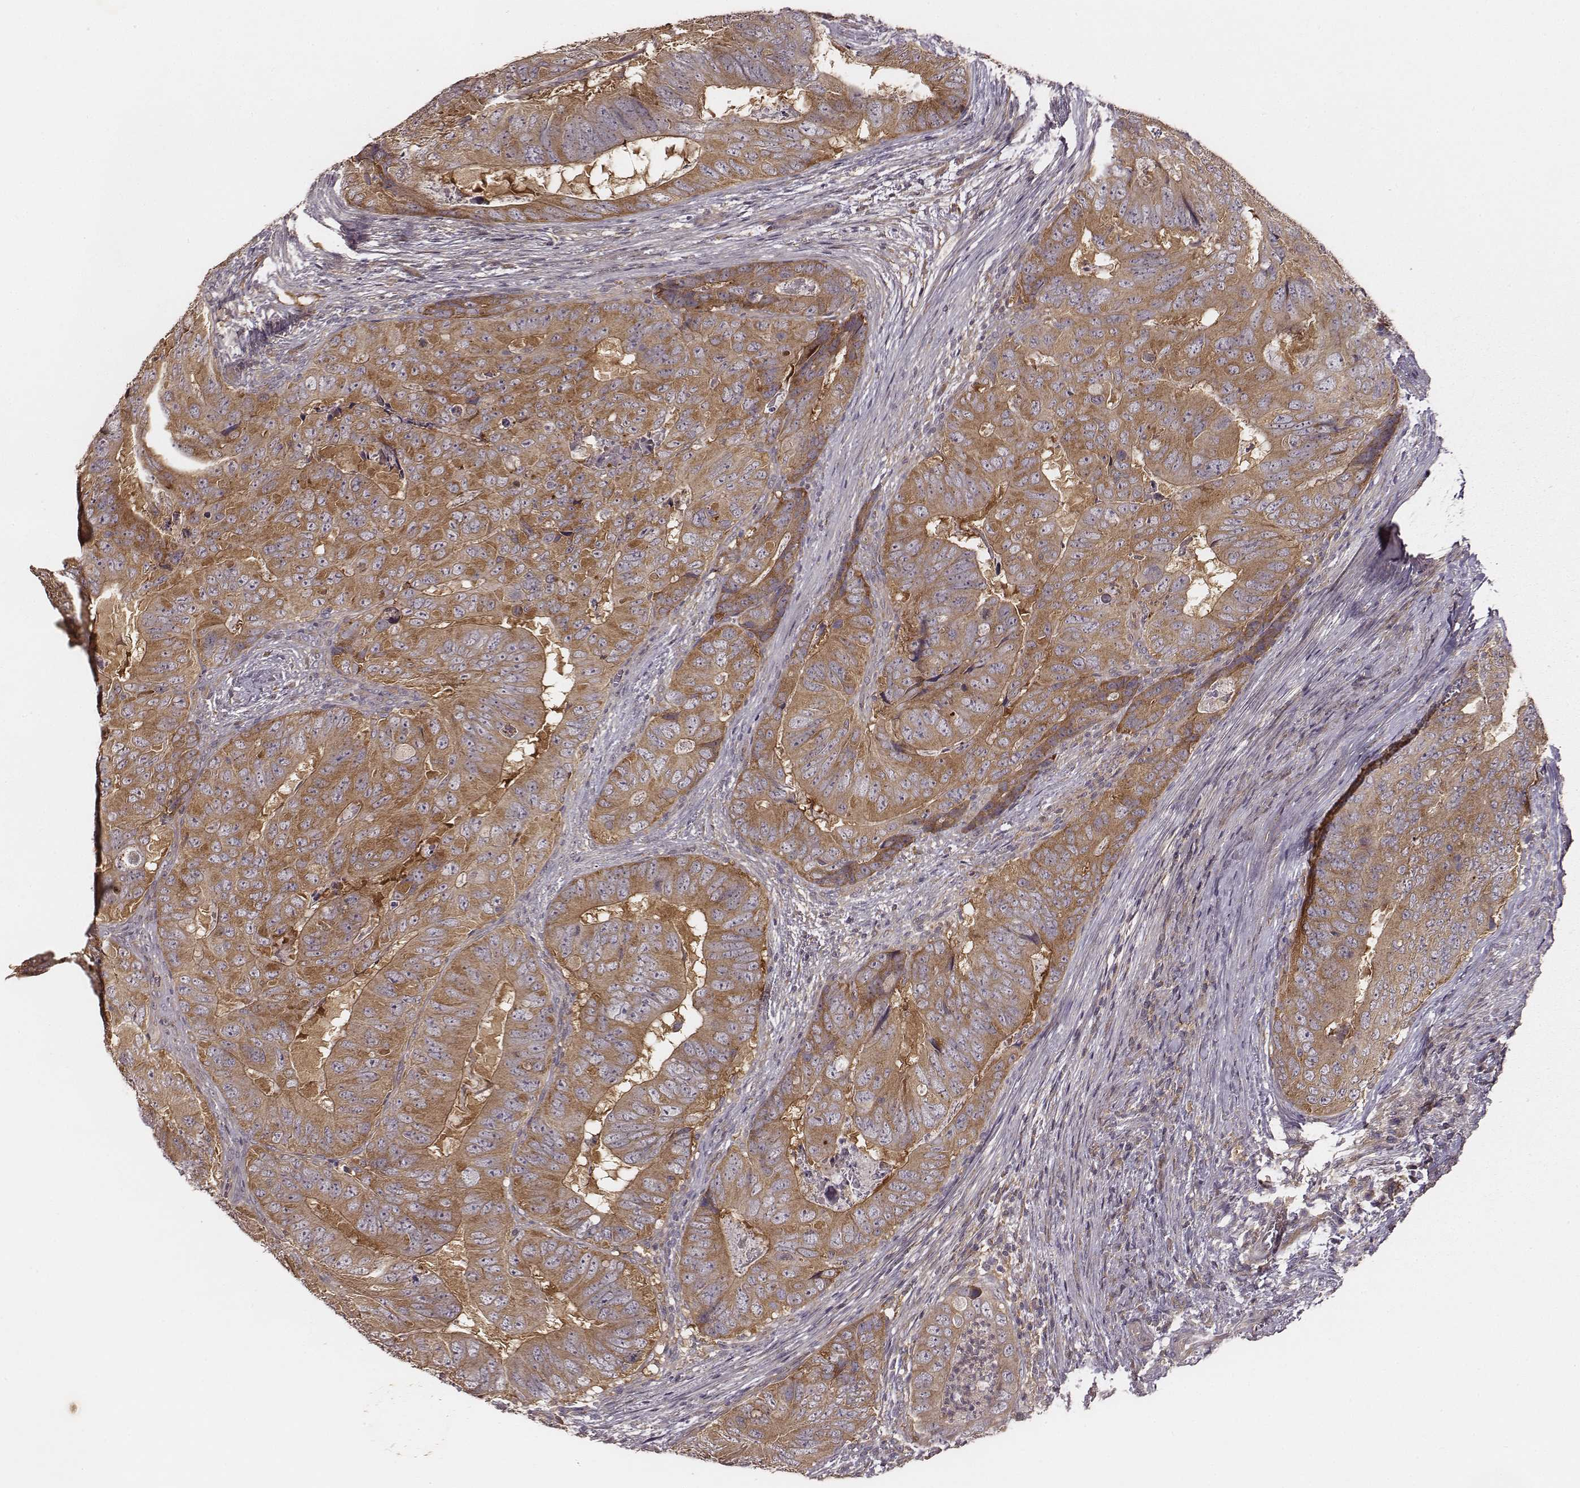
{"staining": {"intensity": "moderate", "quantity": ">75%", "location": "cytoplasmic/membranous"}, "tissue": "colorectal cancer", "cell_type": "Tumor cells", "image_type": "cancer", "snomed": [{"axis": "morphology", "description": "Adenocarcinoma, NOS"}, {"axis": "topography", "description": "Colon"}], "caption": "Tumor cells demonstrate moderate cytoplasmic/membranous expression in approximately >75% of cells in colorectal cancer.", "gene": "VPS26A", "patient": {"sex": "male", "age": 79}}